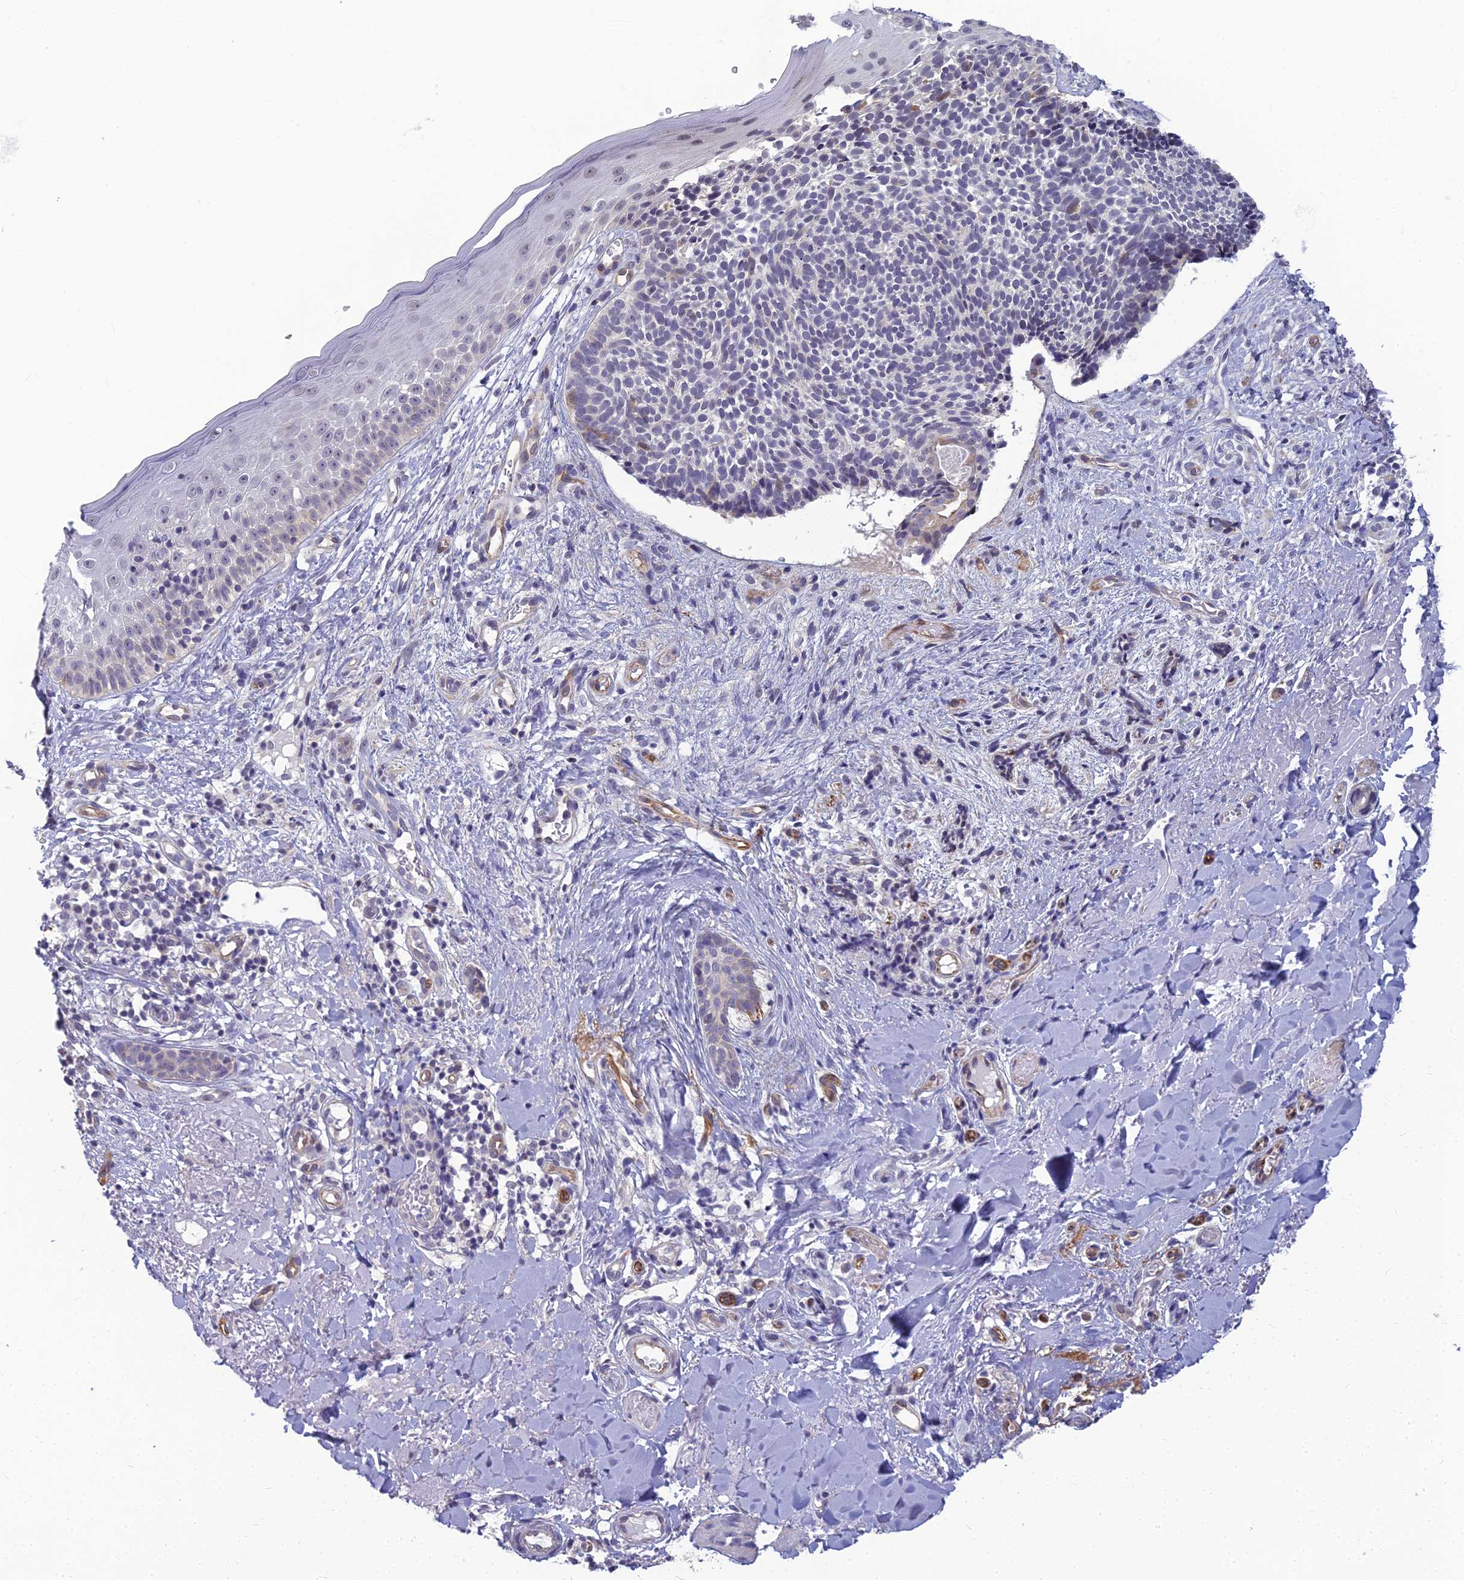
{"staining": {"intensity": "negative", "quantity": "none", "location": "none"}, "tissue": "skin cancer", "cell_type": "Tumor cells", "image_type": "cancer", "snomed": [{"axis": "morphology", "description": "Basal cell carcinoma"}, {"axis": "topography", "description": "Skin"}], "caption": "Immunohistochemistry (IHC) histopathology image of skin cancer (basal cell carcinoma) stained for a protein (brown), which displays no expression in tumor cells.", "gene": "RGL3", "patient": {"sex": "male", "age": 84}}